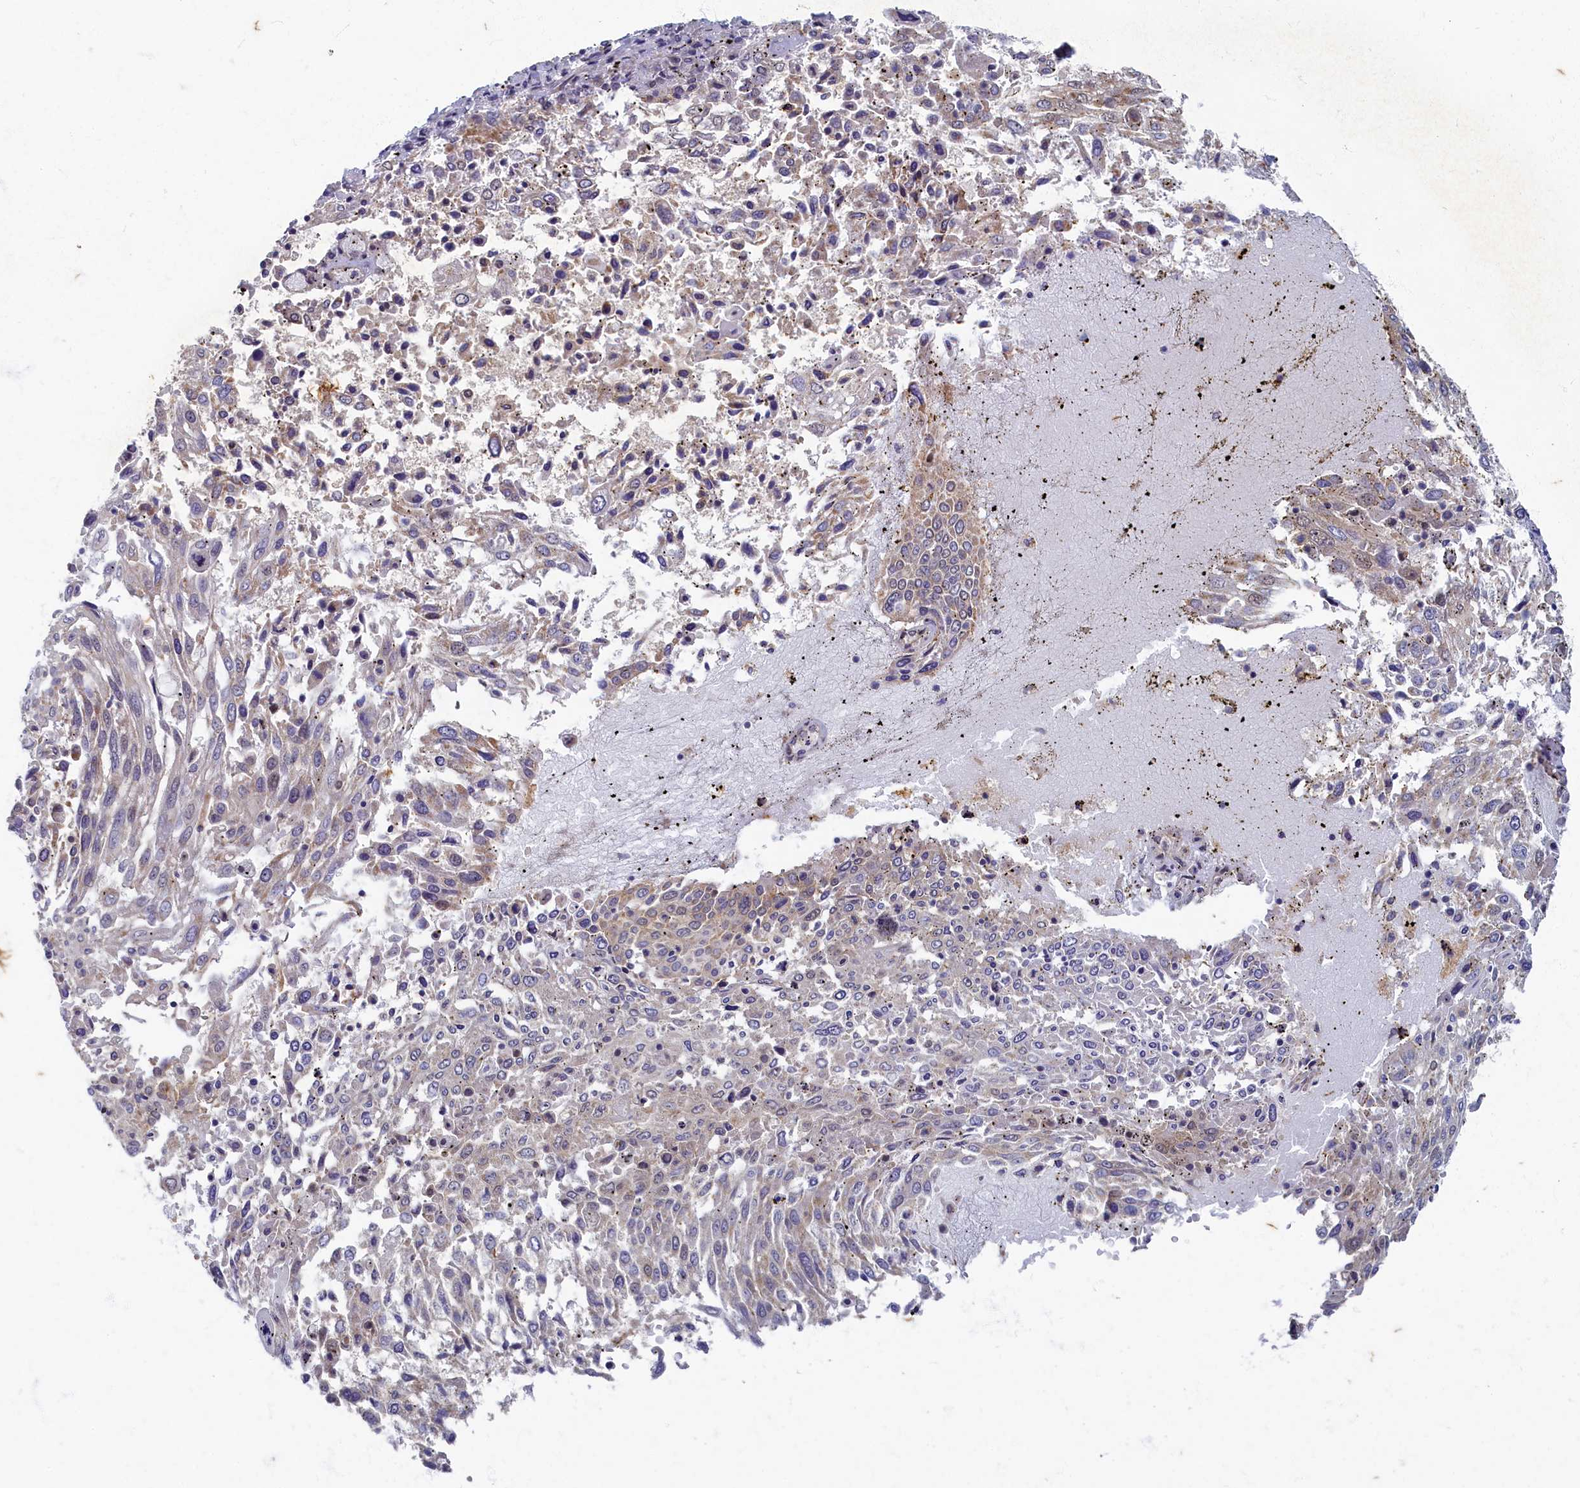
{"staining": {"intensity": "weak", "quantity": "<25%", "location": "cytoplasmic/membranous"}, "tissue": "lung cancer", "cell_type": "Tumor cells", "image_type": "cancer", "snomed": [{"axis": "morphology", "description": "Squamous cell carcinoma, NOS"}, {"axis": "topography", "description": "Lung"}], "caption": "This image is of lung cancer stained with IHC to label a protein in brown with the nuclei are counter-stained blue. There is no expression in tumor cells.", "gene": "WDR59", "patient": {"sex": "male", "age": 65}}